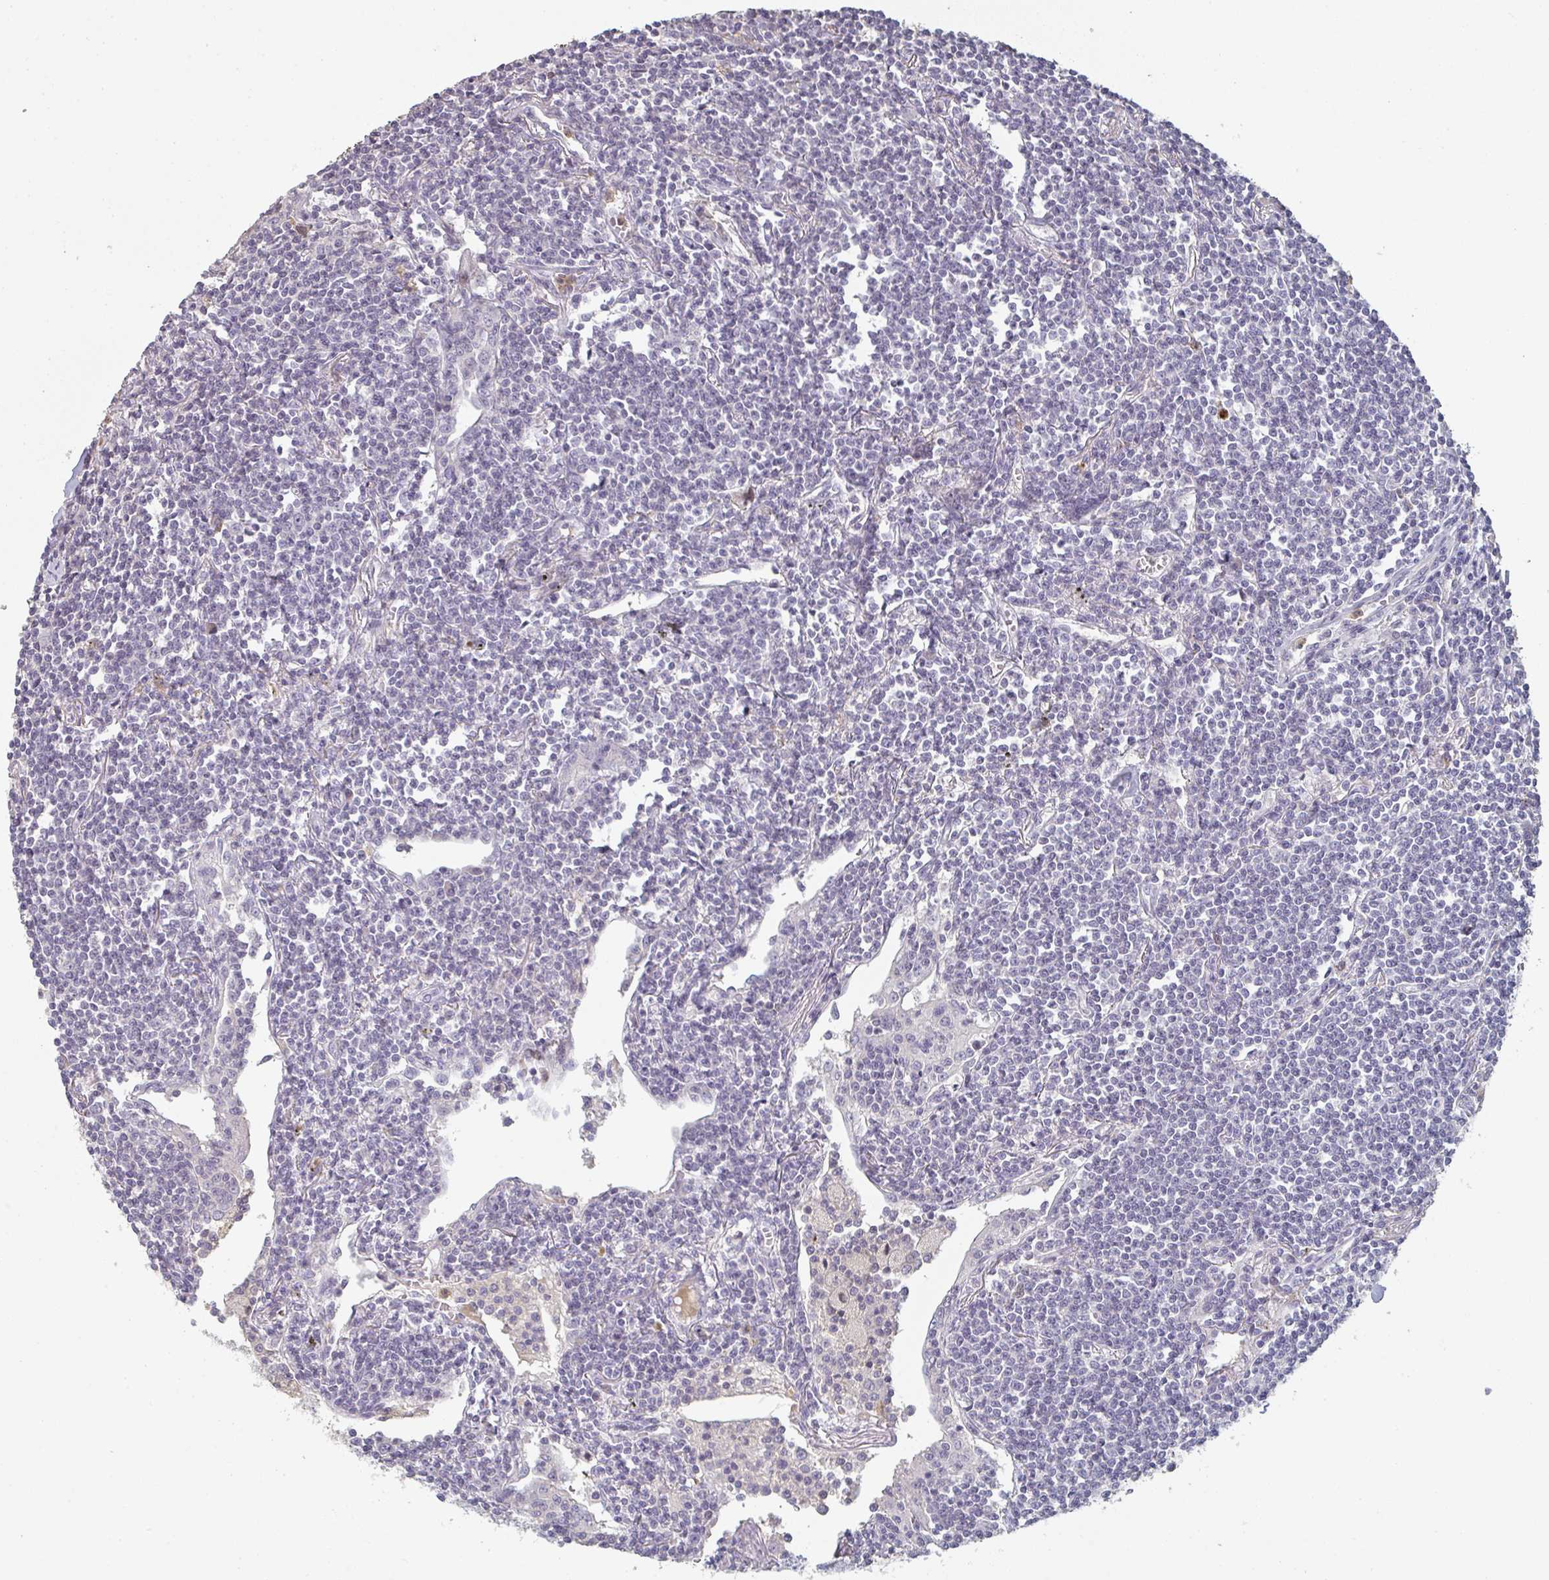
{"staining": {"intensity": "negative", "quantity": "none", "location": "none"}, "tissue": "lymphoma", "cell_type": "Tumor cells", "image_type": "cancer", "snomed": [{"axis": "morphology", "description": "Malignant lymphoma, non-Hodgkin's type, Low grade"}, {"axis": "topography", "description": "Lung"}], "caption": "Immunohistochemical staining of human lymphoma reveals no significant expression in tumor cells.", "gene": "A1CF", "patient": {"sex": "female", "age": 71}}